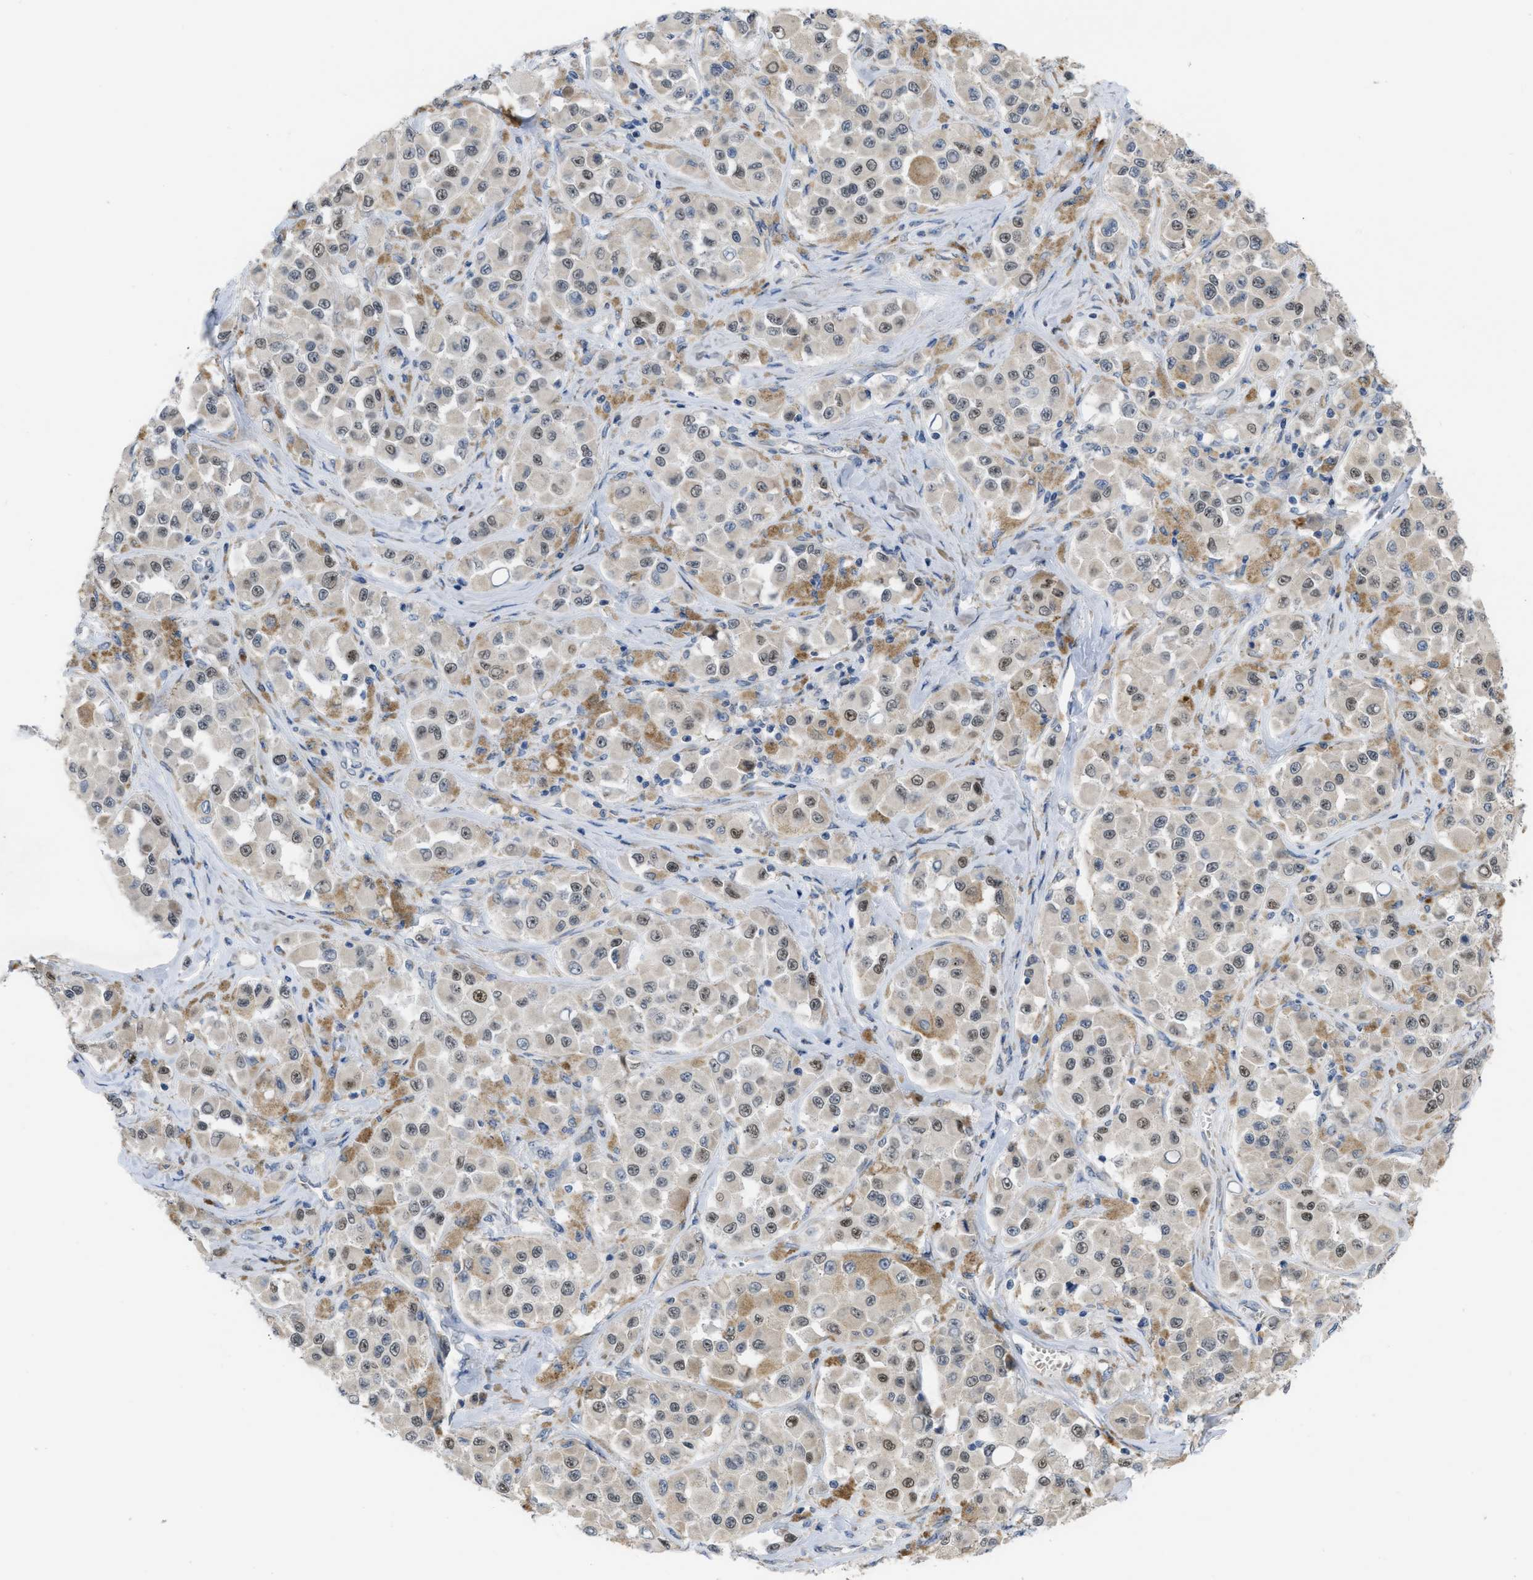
{"staining": {"intensity": "moderate", "quantity": "25%-75%", "location": "nuclear"}, "tissue": "melanoma", "cell_type": "Tumor cells", "image_type": "cancer", "snomed": [{"axis": "morphology", "description": "Malignant melanoma, NOS"}, {"axis": "topography", "description": "Skin"}], "caption": "This micrograph reveals melanoma stained with immunohistochemistry to label a protein in brown. The nuclear of tumor cells show moderate positivity for the protein. Nuclei are counter-stained blue.", "gene": "CDPF1", "patient": {"sex": "male", "age": 84}}